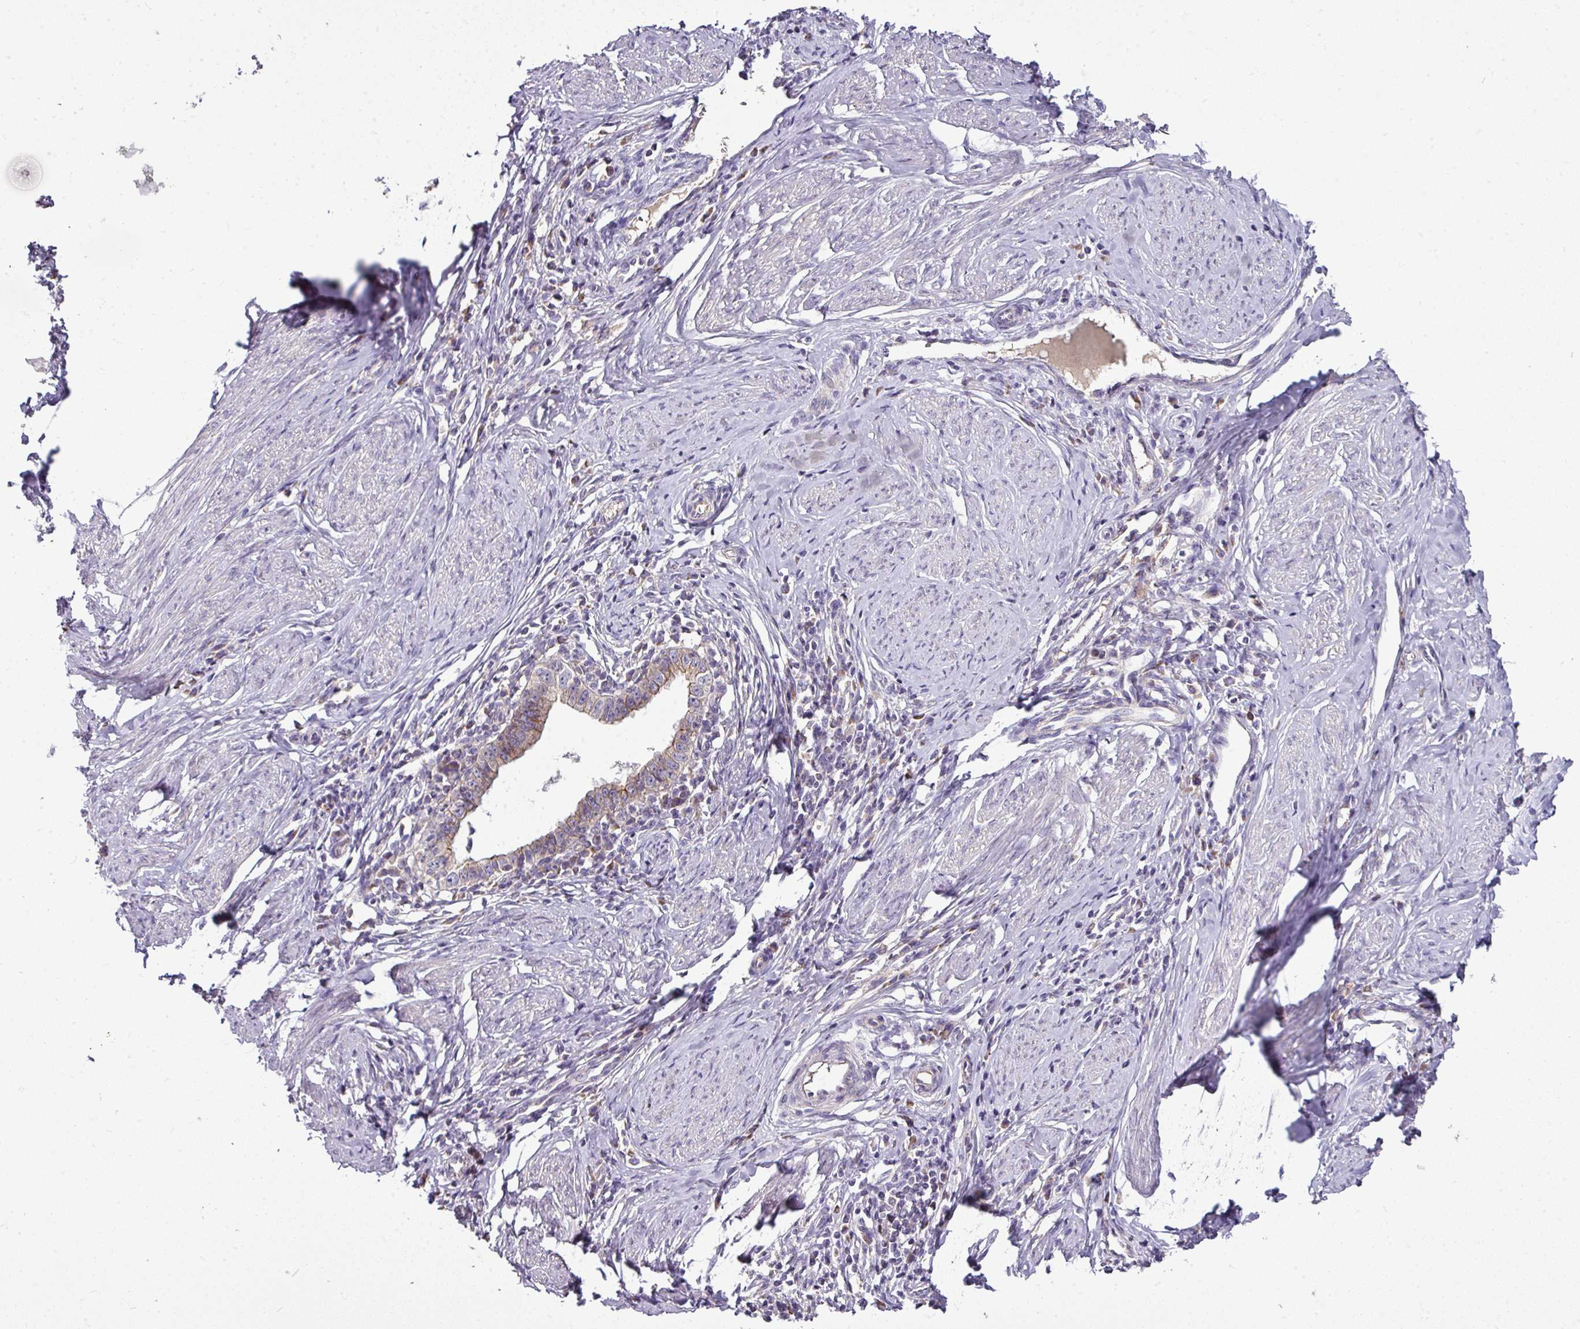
{"staining": {"intensity": "weak", "quantity": "25%-75%", "location": "cytoplasmic/membranous"}, "tissue": "cervical cancer", "cell_type": "Tumor cells", "image_type": "cancer", "snomed": [{"axis": "morphology", "description": "Adenocarcinoma, NOS"}, {"axis": "topography", "description": "Cervix"}], "caption": "IHC photomicrograph of neoplastic tissue: human cervical cancer stained using IHC exhibits low levels of weak protein expression localized specifically in the cytoplasmic/membranous of tumor cells, appearing as a cytoplasmic/membranous brown color.", "gene": "GAN", "patient": {"sex": "female", "age": 36}}